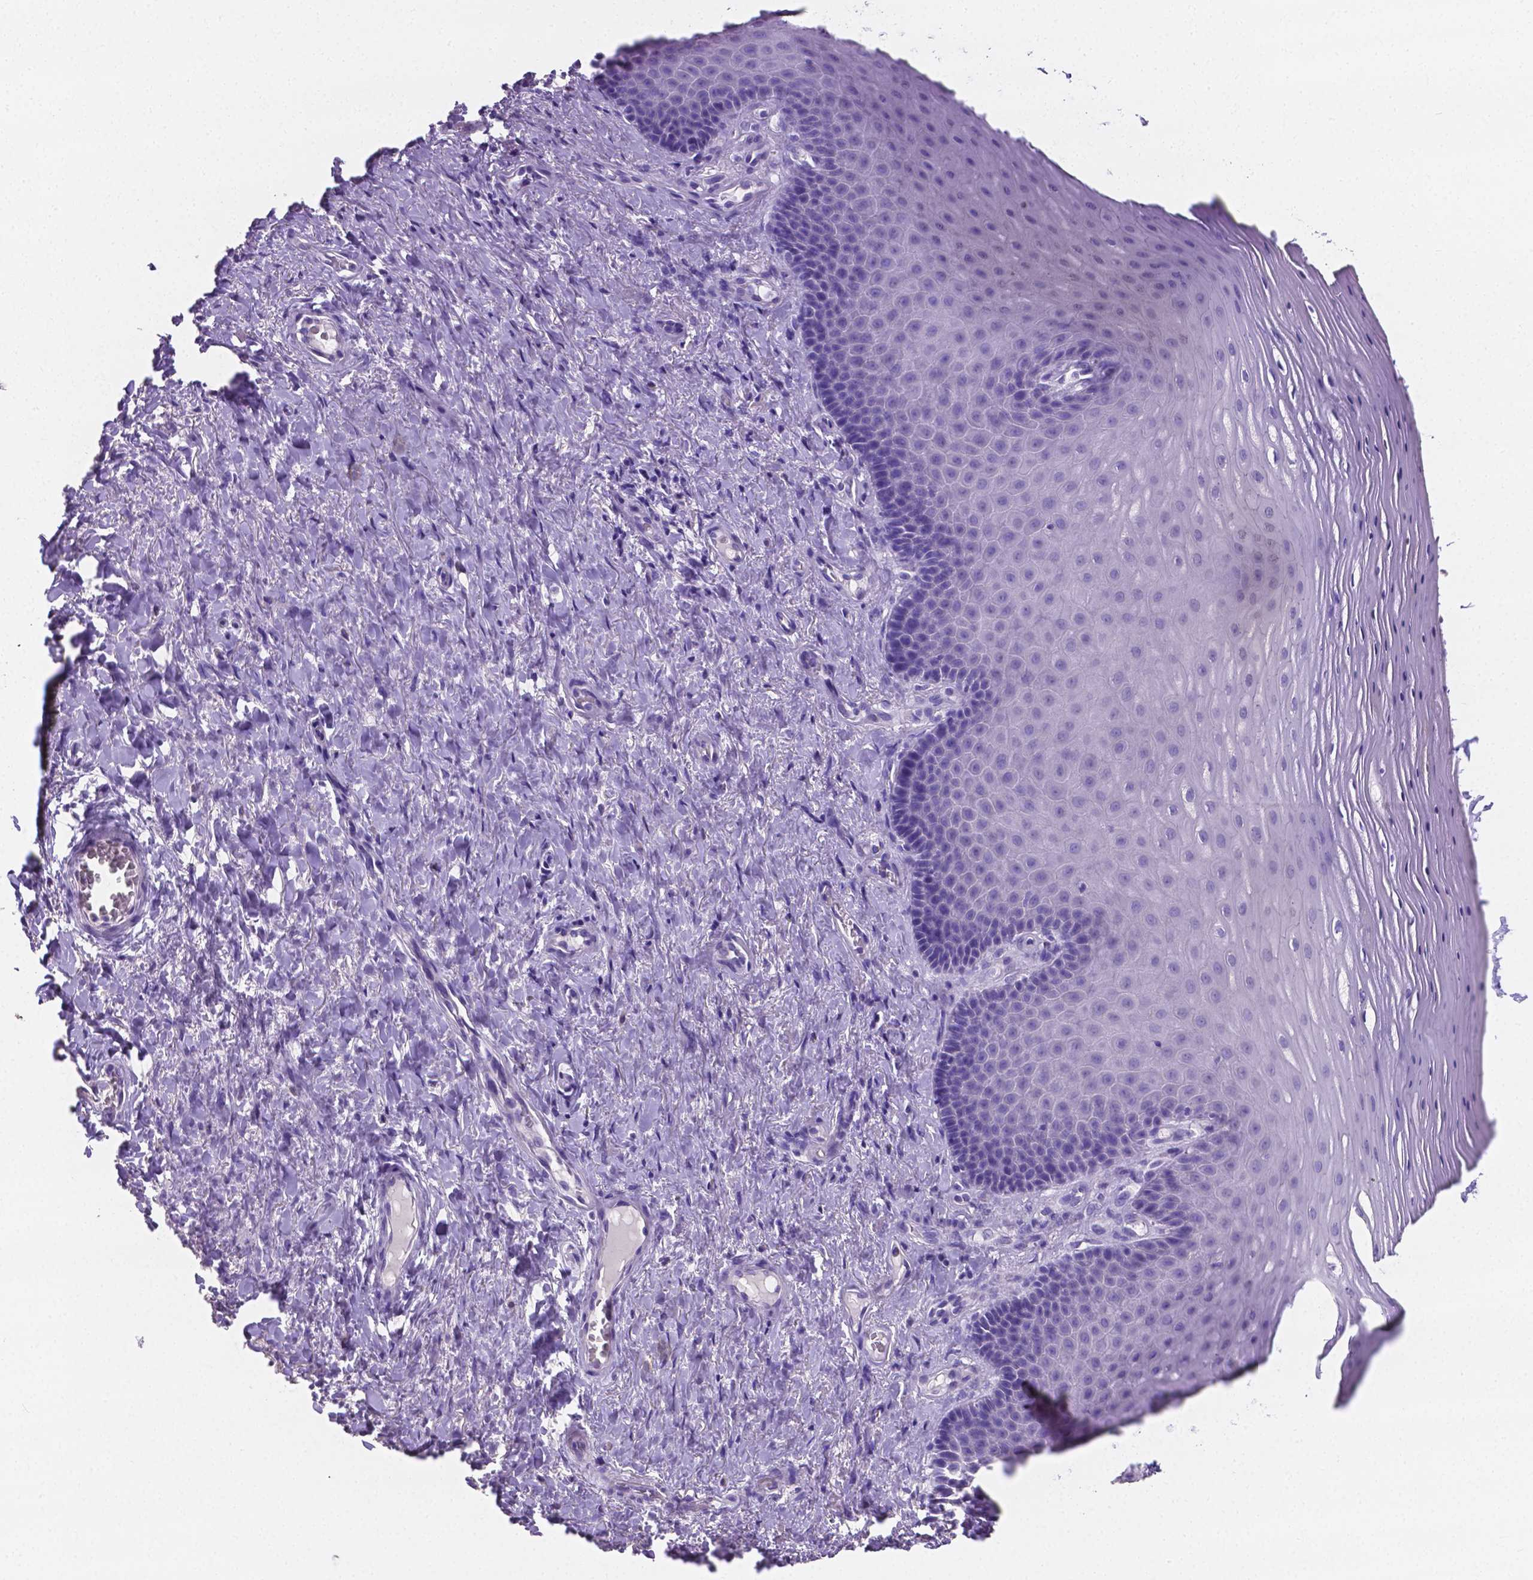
{"staining": {"intensity": "negative", "quantity": "none", "location": "none"}, "tissue": "vagina", "cell_type": "Squamous epithelial cells", "image_type": "normal", "snomed": [{"axis": "morphology", "description": "Normal tissue, NOS"}, {"axis": "topography", "description": "Vagina"}], "caption": "This photomicrograph is of unremarkable vagina stained with IHC to label a protein in brown with the nuclei are counter-stained blue. There is no staining in squamous epithelial cells. (Brightfield microscopy of DAB (3,3'-diaminobenzidine) immunohistochemistry (IHC) at high magnification).", "gene": "SLC22A2", "patient": {"sex": "female", "age": 83}}